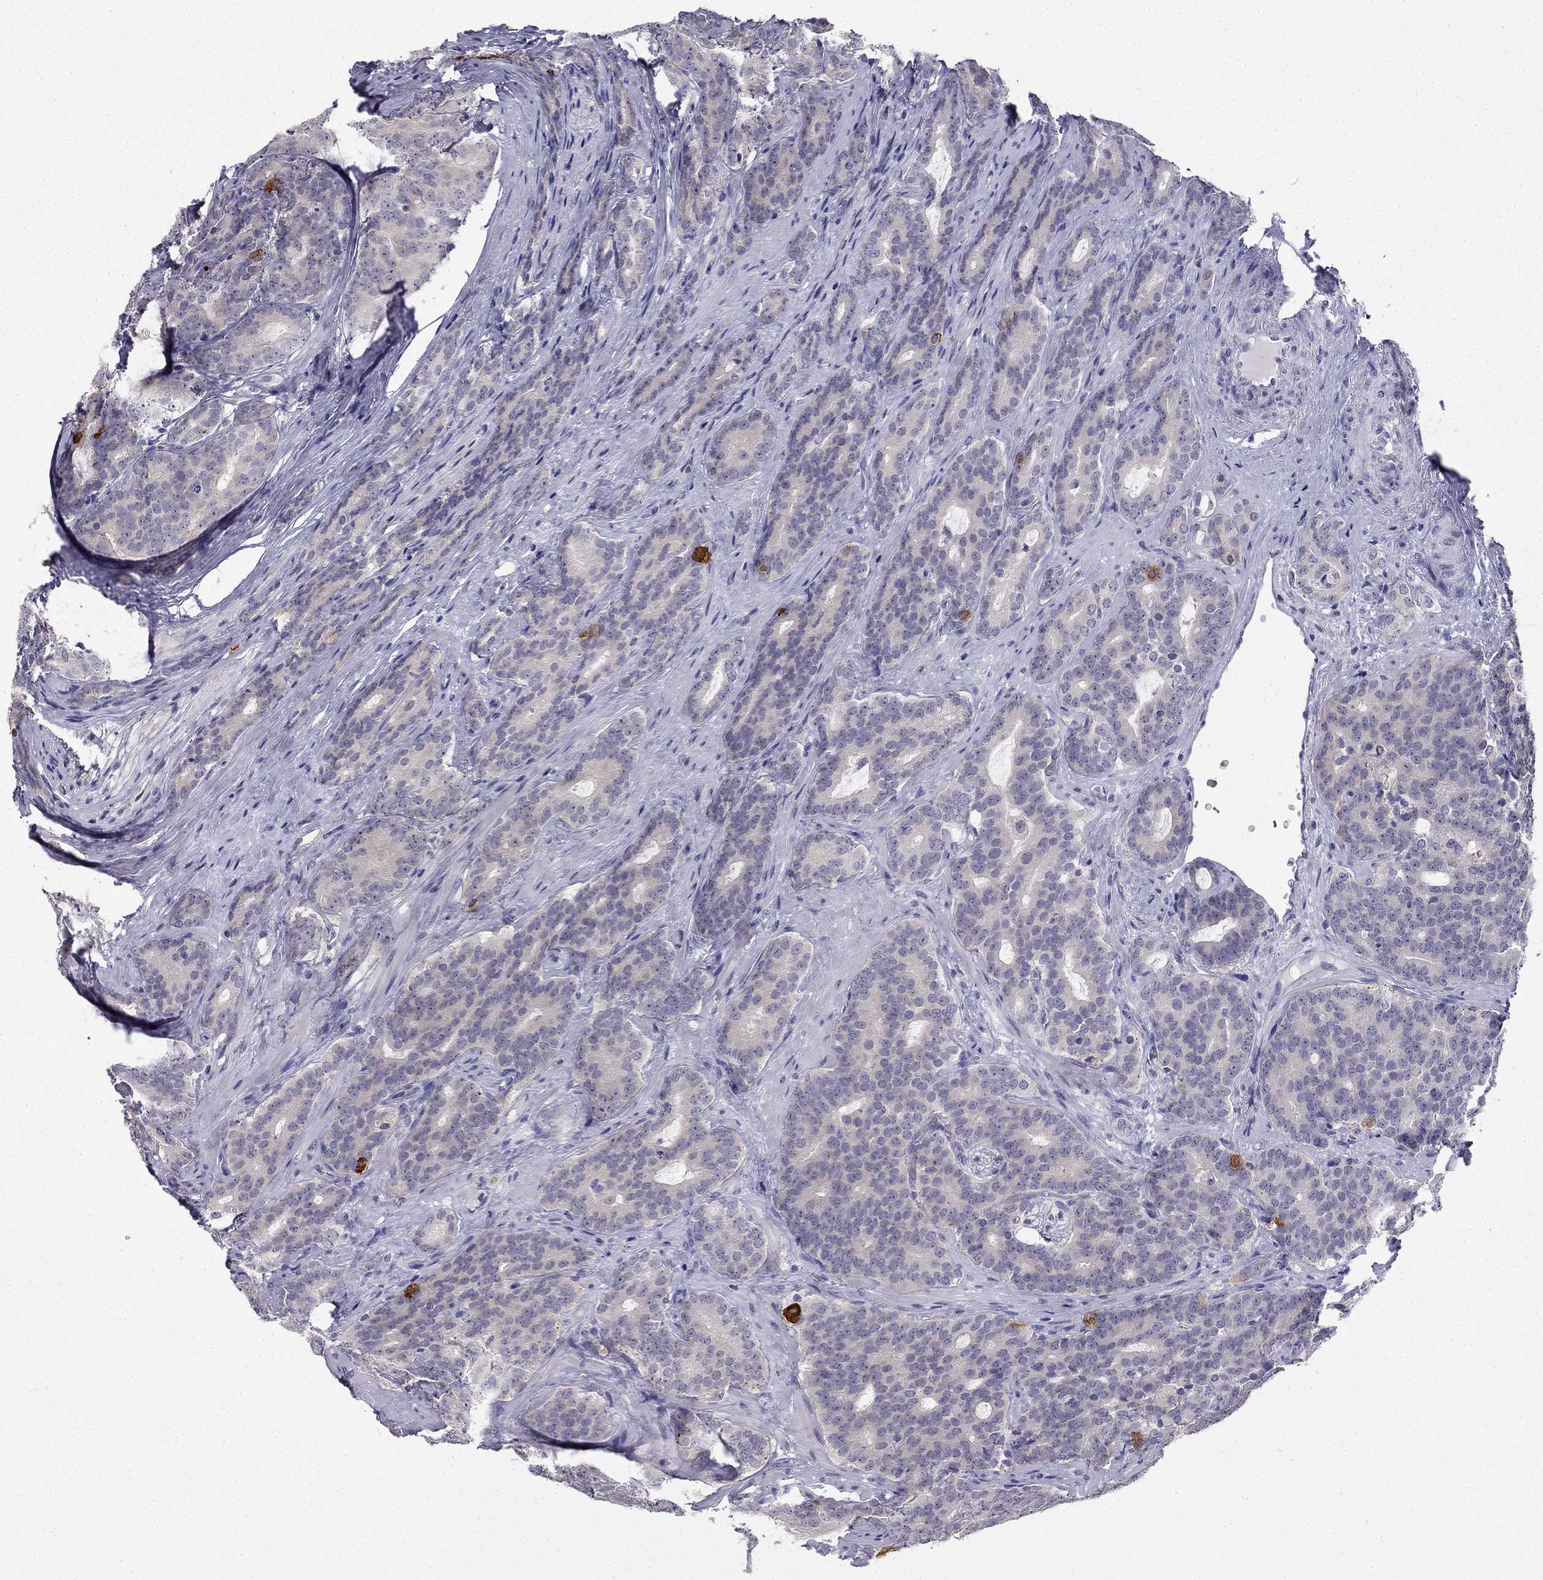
{"staining": {"intensity": "strong", "quantity": "<25%", "location": "cytoplasmic/membranous"}, "tissue": "prostate cancer", "cell_type": "Tumor cells", "image_type": "cancer", "snomed": [{"axis": "morphology", "description": "Adenocarcinoma, NOS"}, {"axis": "topography", "description": "Prostate"}], "caption": "Immunohistochemical staining of prostate cancer shows medium levels of strong cytoplasmic/membranous protein positivity in about <25% of tumor cells. The protein is shown in brown color, while the nuclei are stained blue.", "gene": "C16orf89", "patient": {"sex": "male", "age": 71}}